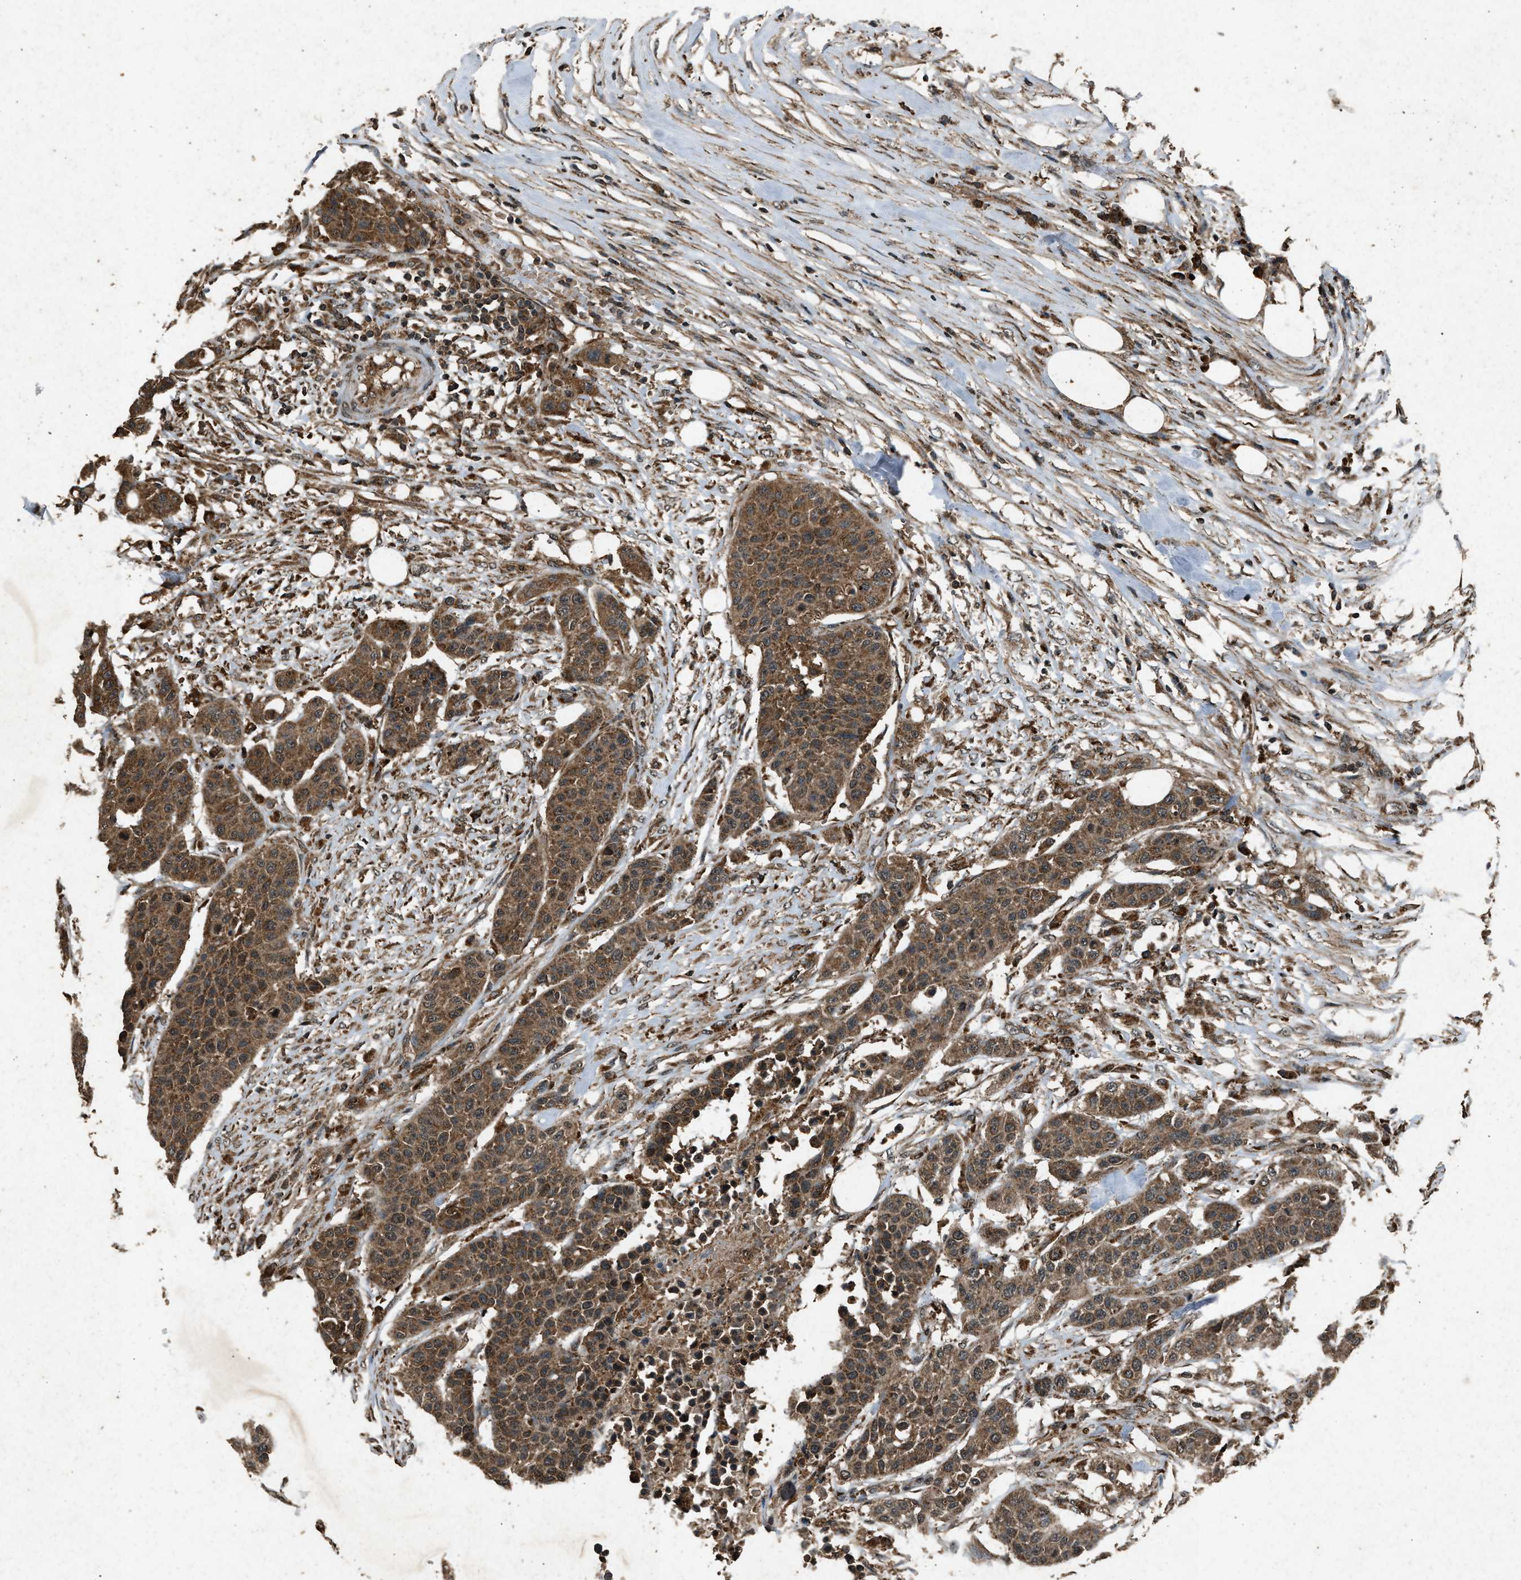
{"staining": {"intensity": "moderate", "quantity": ">75%", "location": "cytoplasmic/membranous"}, "tissue": "urothelial cancer", "cell_type": "Tumor cells", "image_type": "cancer", "snomed": [{"axis": "morphology", "description": "Urothelial carcinoma, High grade"}, {"axis": "topography", "description": "Urinary bladder"}], "caption": "A high-resolution micrograph shows IHC staining of urothelial carcinoma (high-grade), which reveals moderate cytoplasmic/membranous positivity in about >75% of tumor cells.", "gene": "OAS1", "patient": {"sex": "male", "age": 74}}